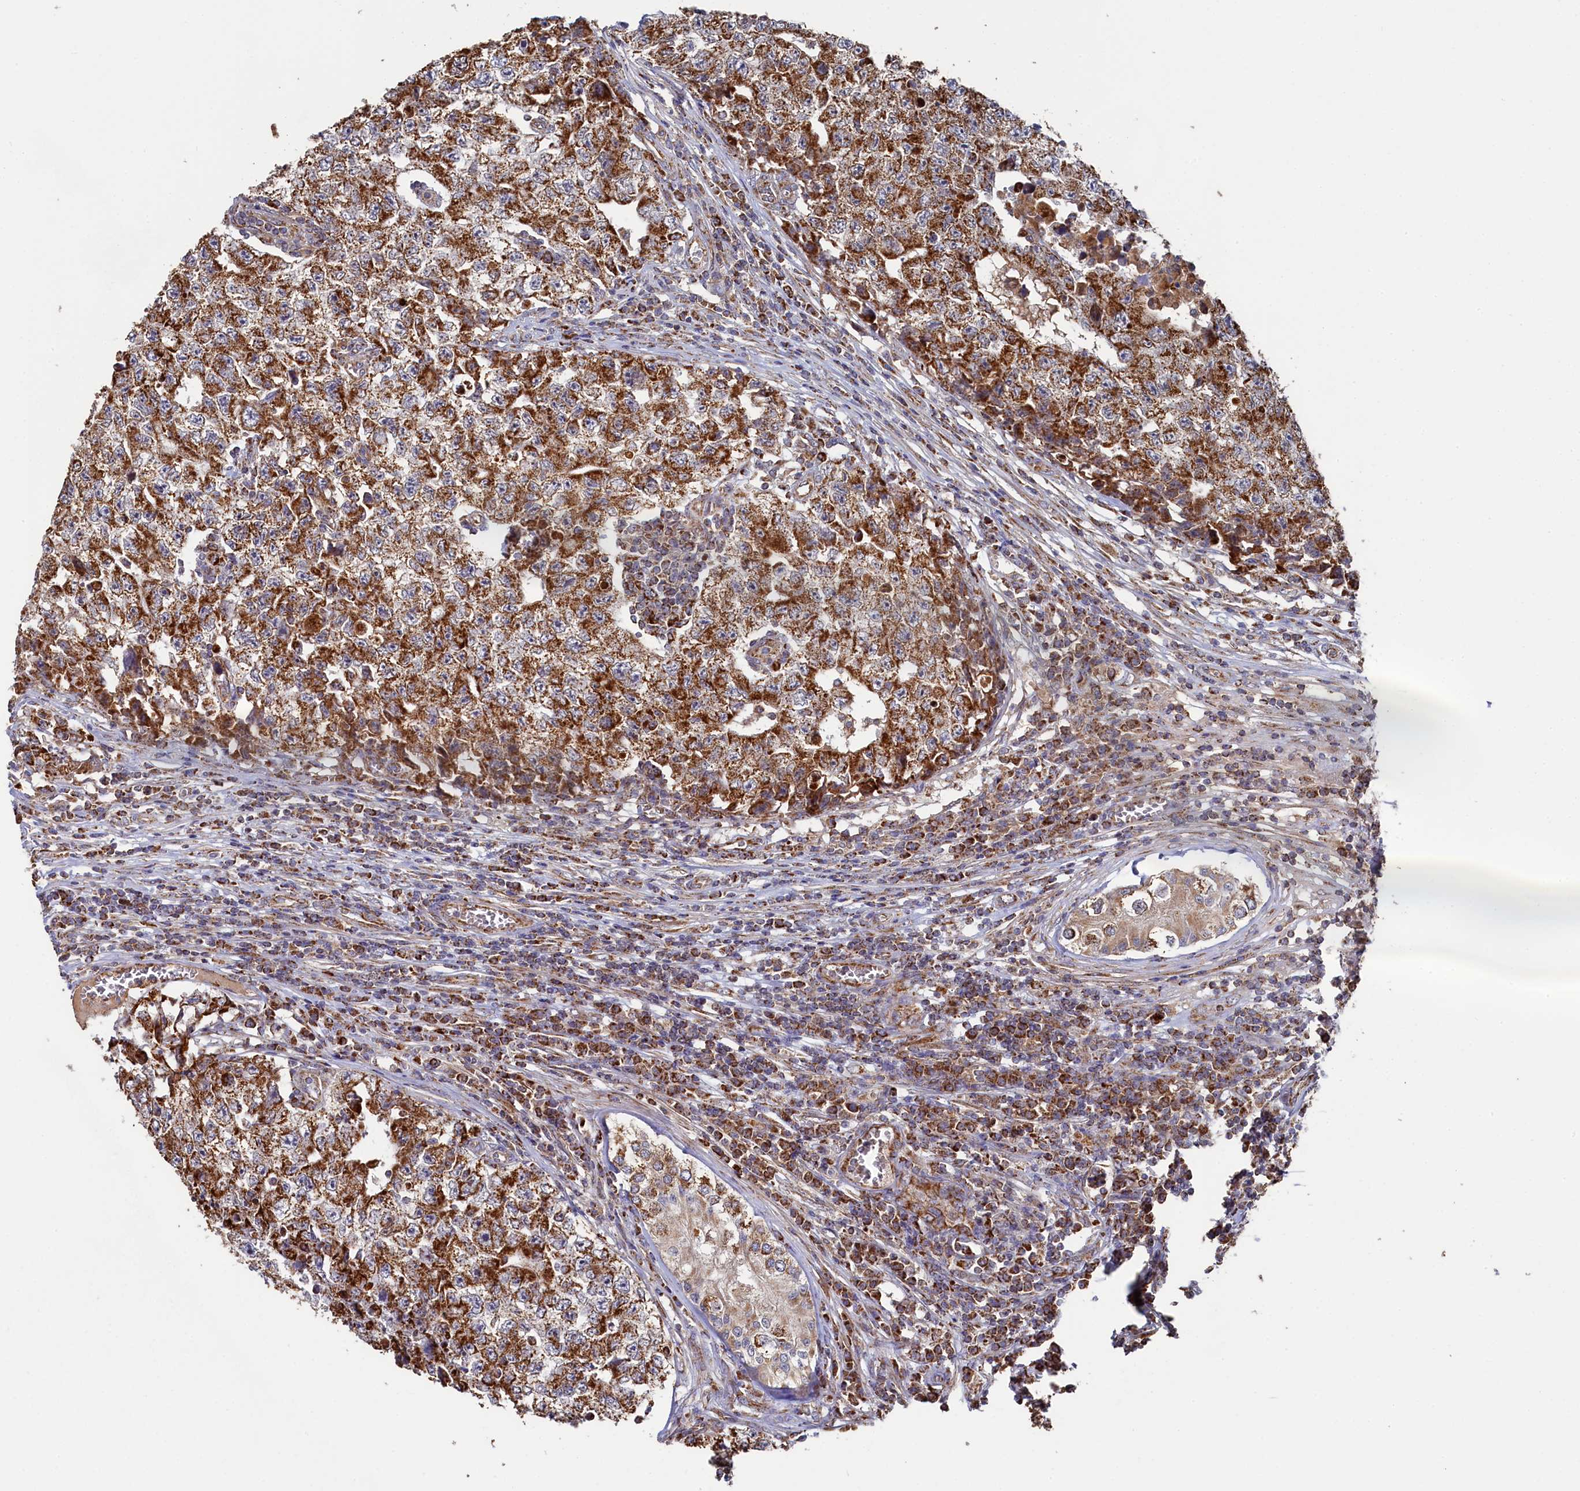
{"staining": {"intensity": "moderate", "quantity": ">75%", "location": "cytoplasmic/membranous"}, "tissue": "testis cancer", "cell_type": "Tumor cells", "image_type": "cancer", "snomed": [{"axis": "morphology", "description": "Carcinoma, Embryonal, NOS"}, {"axis": "topography", "description": "Testis"}], "caption": "Moderate cytoplasmic/membranous expression for a protein is seen in approximately >75% of tumor cells of testis cancer (embryonal carcinoma) using immunohistochemistry.", "gene": "HAUS2", "patient": {"sex": "male", "age": 17}}